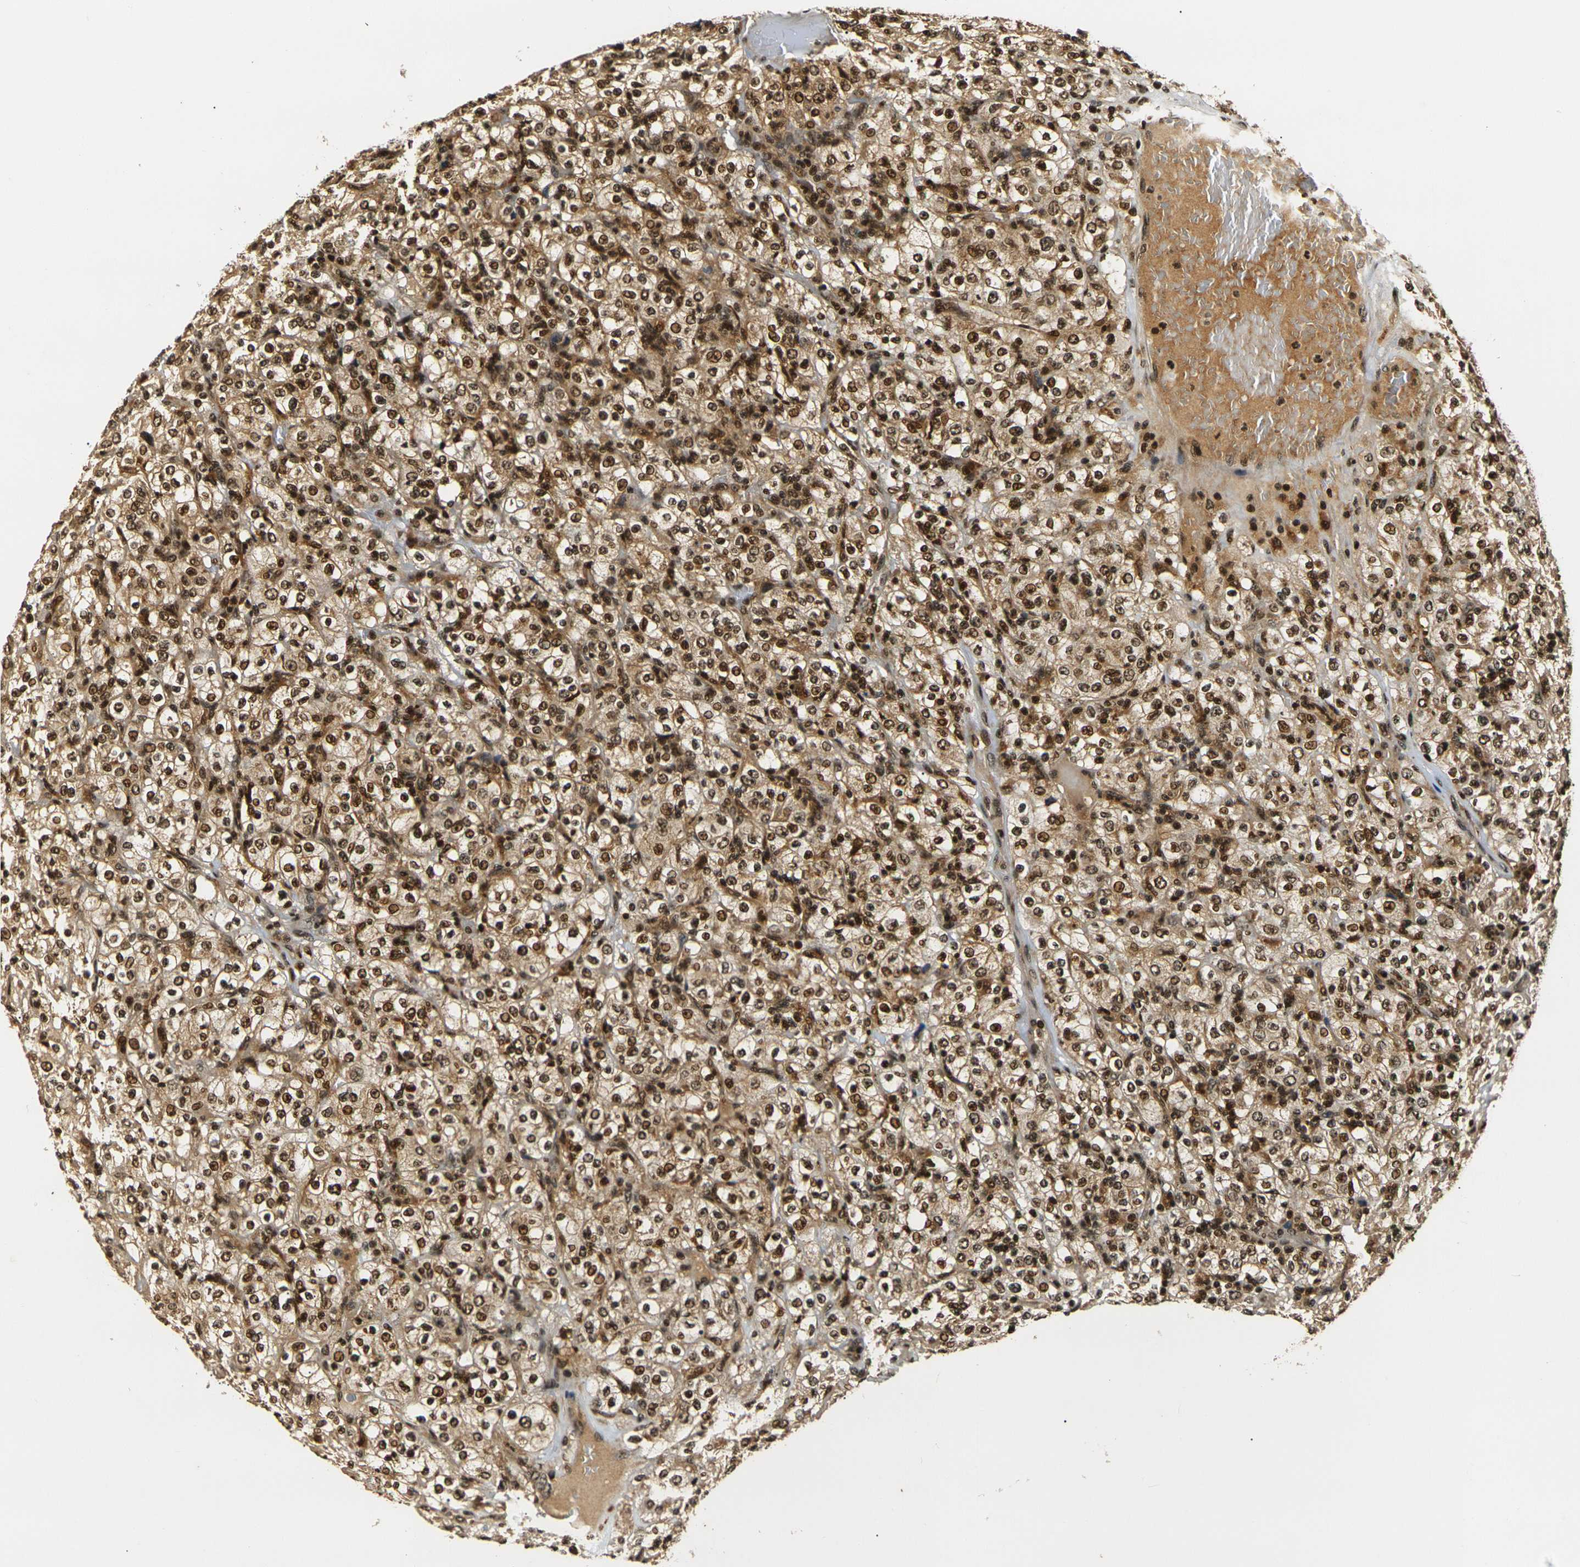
{"staining": {"intensity": "strong", "quantity": ">75%", "location": "cytoplasmic/membranous,nuclear"}, "tissue": "renal cancer", "cell_type": "Tumor cells", "image_type": "cancer", "snomed": [{"axis": "morphology", "description": "Normal tissue, NOS"}, {"axis": "morphology", "description": "Adenocarcinoma, NOS"}, {"axis": "topography", "description": "Kidney"}], "caption": "There is high levels of strong cytoplasmic/membranous and nuclear positivity in tumor cells of renal cancer, as demonstrated by immunohistochemical staining (brown color).", "gene": "ACTL6A", "patient": {"sex": "female", "age": 72}}